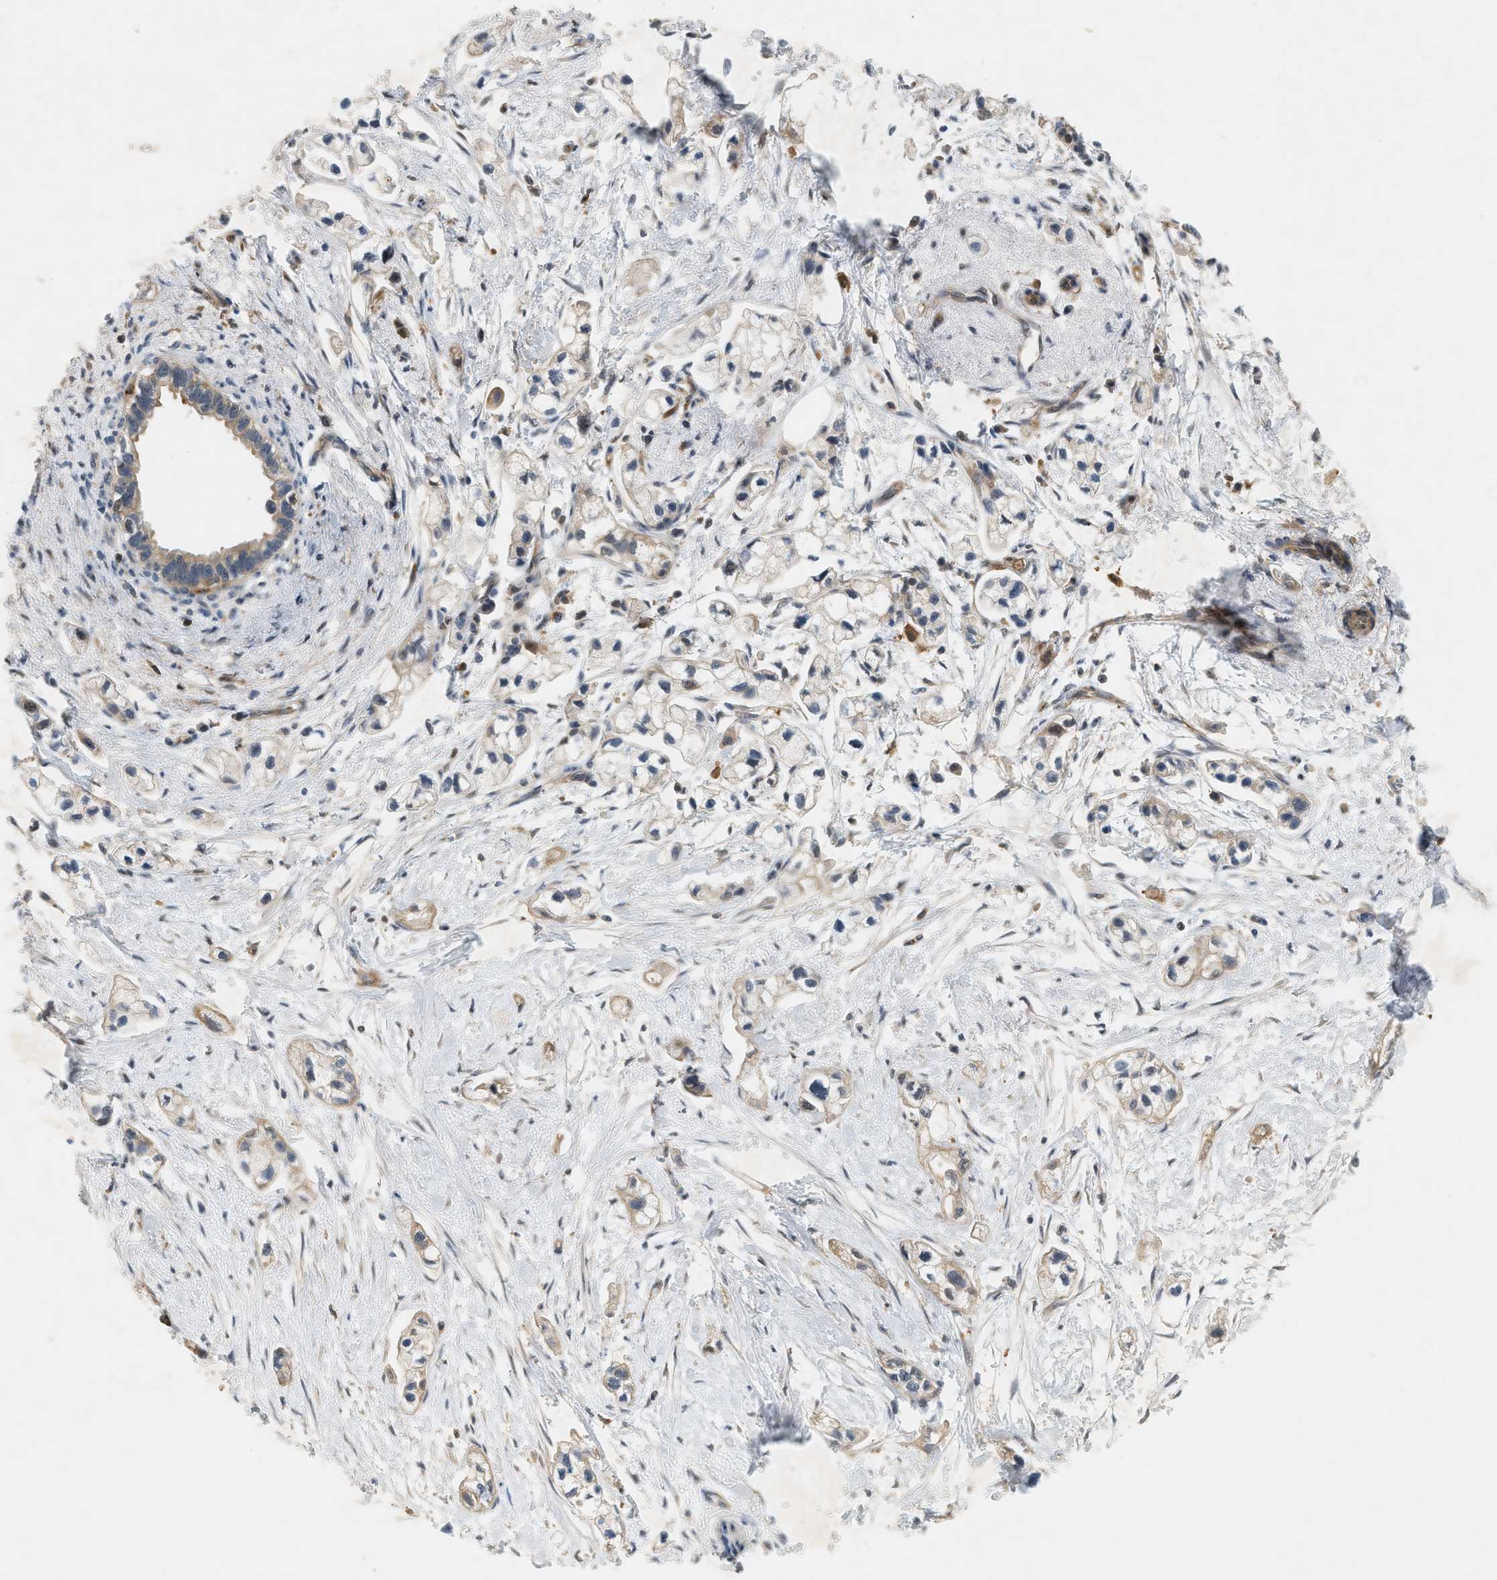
{"staining": {"intensity": "weak", "quantity": ">75%", "location": "cytoplasmic/membranous"}, "tissue": "pancreatic cancer", "cell_type": "Tumor cells", "image_type": "cancer", "snomed": [{"axis": "morphology", "description": "Adenocarcinoma, NOS"}, {"axis": "topography", "description": "Pancreas"}], "caption": "Adenocarcinoma (pancreatic) stained with a protein marker displays weak staining in tumor cells.", "gene": "PDCL3", "patient": {"sex": "male", "age": 74}}